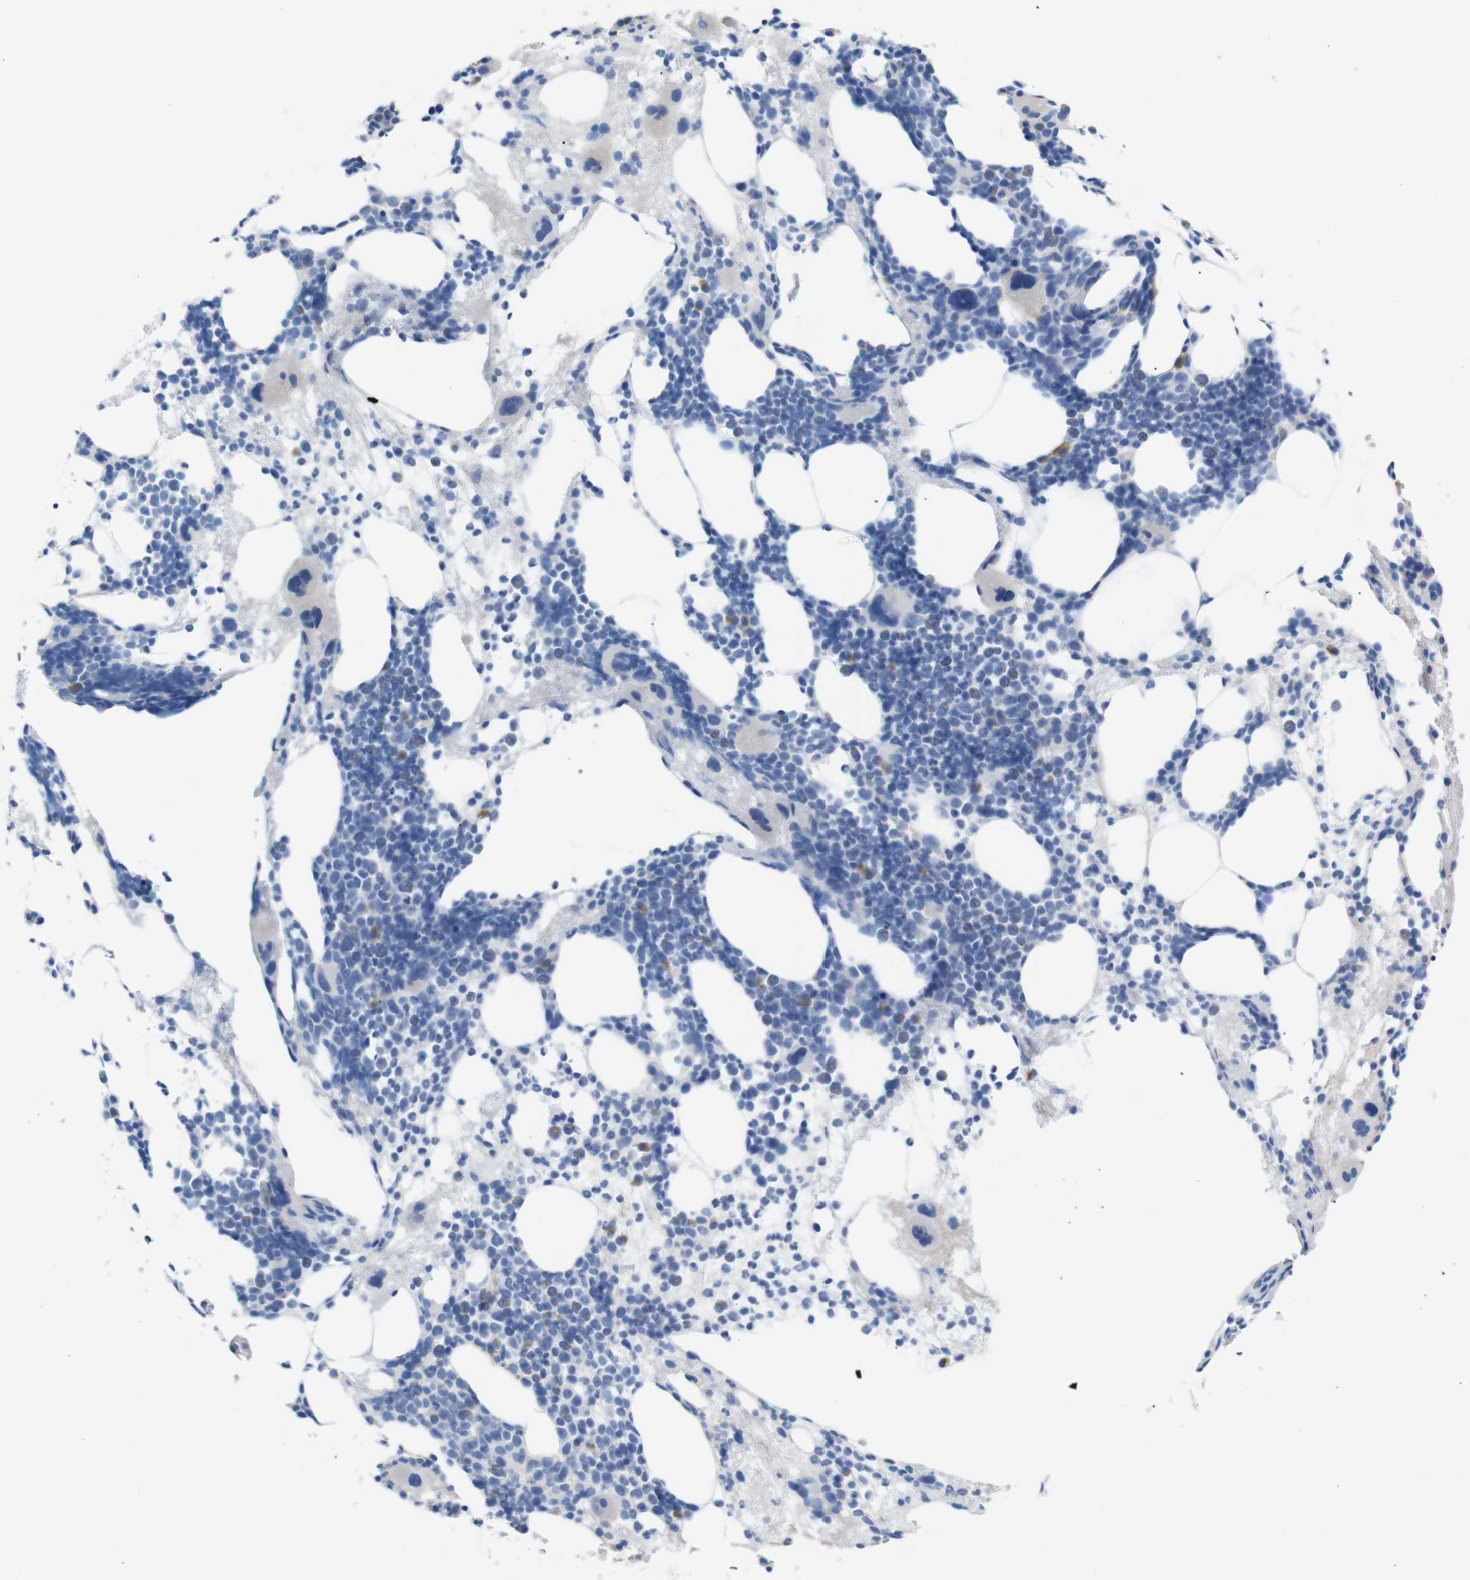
{"staining": {"intensity": "weak", "quantity": "<25%", "location": "cytoplasmic/membranous"}, "tissue": "bone marrow", "cell_type": "Hematopoietic cells", "image_type": "normal", "snomed": [{"axis": "morphology", "description": "Normal tissue, NOS"}, {"axis": "morphology", "description": "Inflammation, NOS"}, {"axis": "topography", "description": "Bone marrow"}], "caption": "IHC photomicrograph of unremarkable bone marrow stained for a protein (brown), which shows no staining in hematopoietic cells. (DAB (3,3'-diaminobenzidine) IHC visualized using brightfield microscopy, high magnification).", "gene": "ERVMER34", "patient": {"sex": "female", "age": 76}}